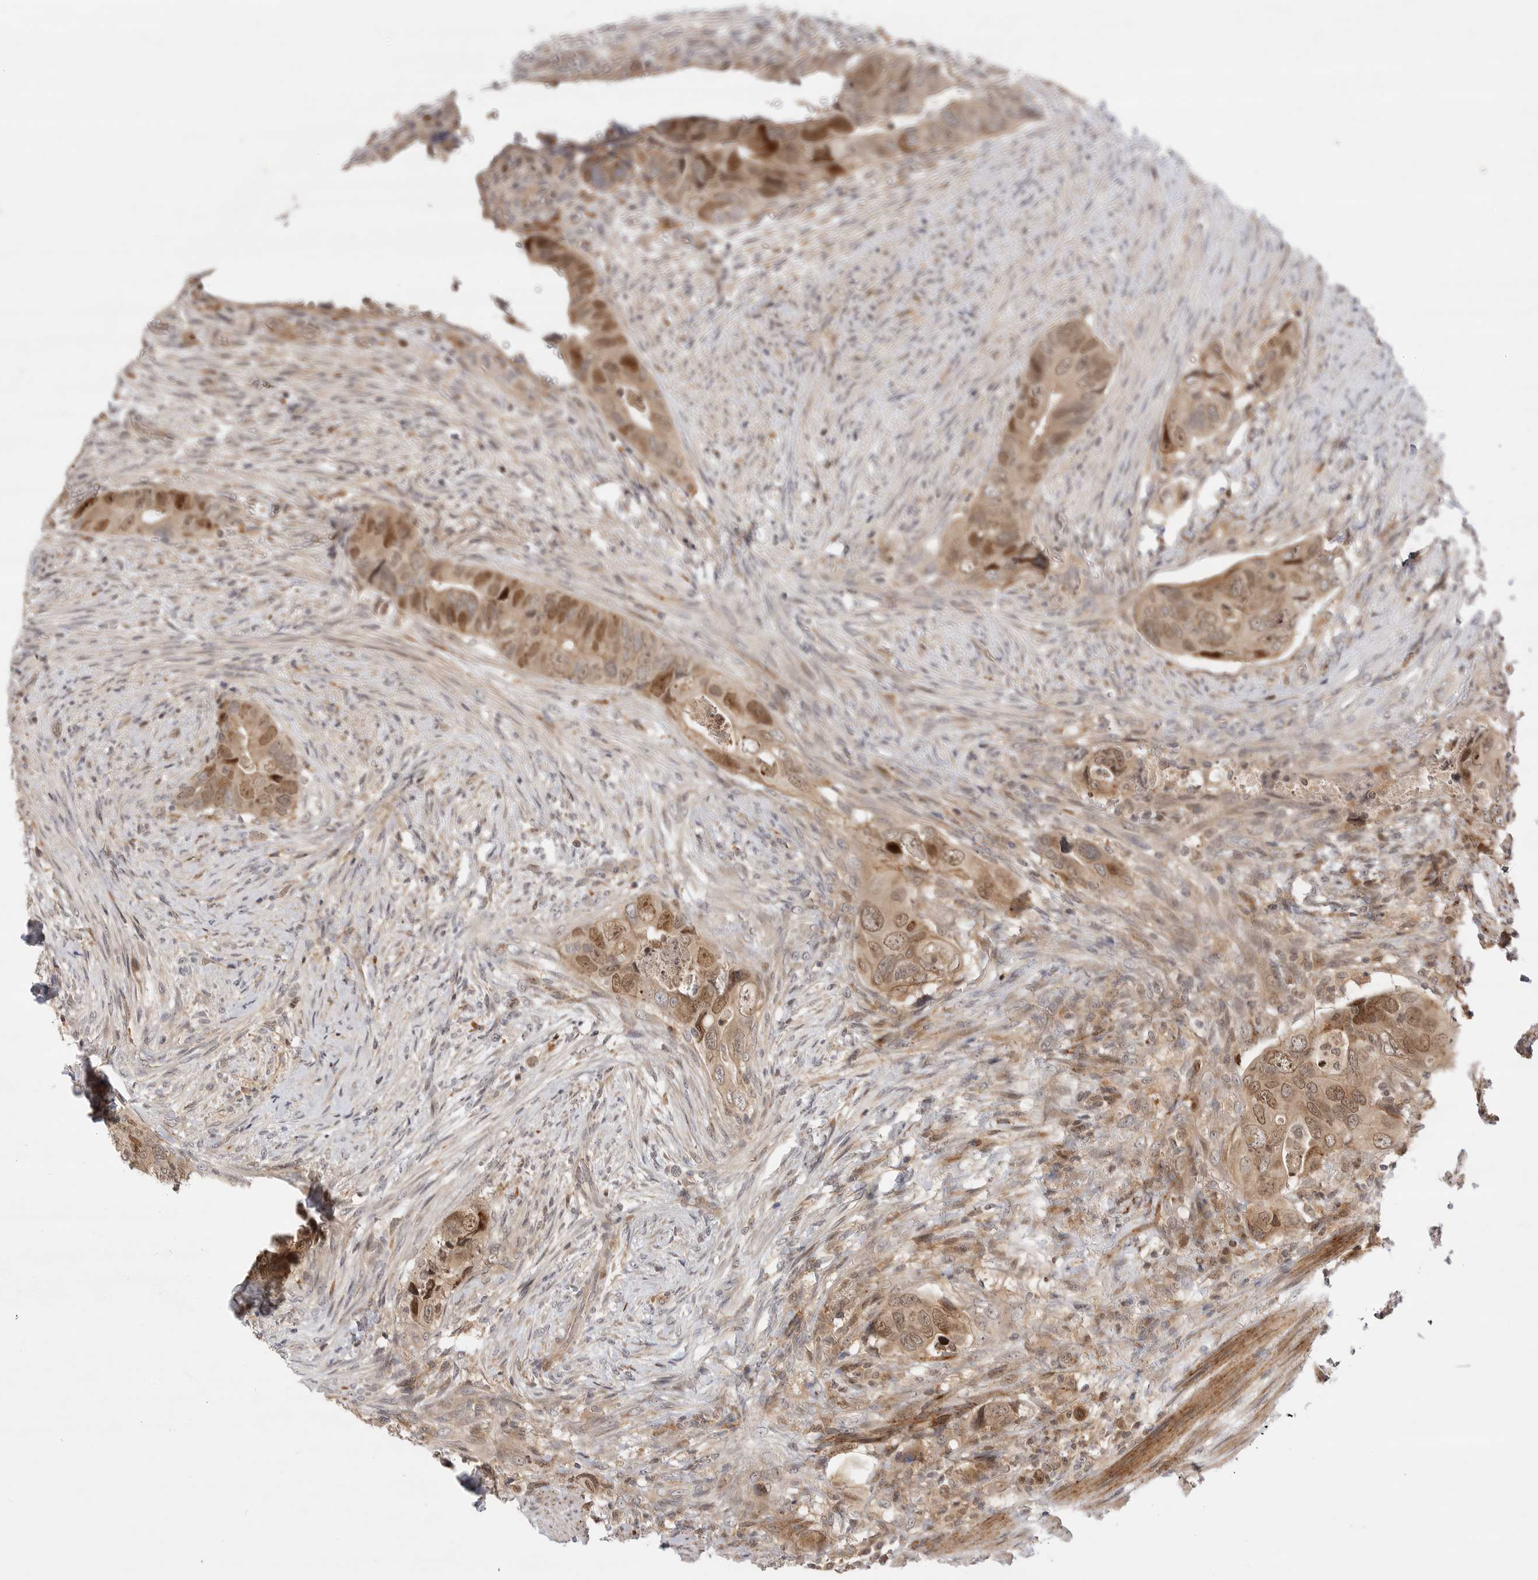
{"staining": {"intensity": "moderate", "quantity": ">75%", "location": "cytoplasmic/membranous,nuclear"}, "tissue": "colorectal cancer", "cell_type": "Tumor cells", "image_type": "cancer", "snomed": [{"axis": "morphology", "description": "Adenocarcinoma, NOS"}, {"axis": "topography", "description": "Rectum"}], "caption": "Moderate cytoplasmic/membranous and nuclear protein staining is seen in approximately >75% of tumor cells in colorectal adenocarcinoma. (brown staining indicates protein expression, while blue staining denotes nuclei).", "gene": "CSNK1G3", "patient": {"sex": "male", "age": 63}}